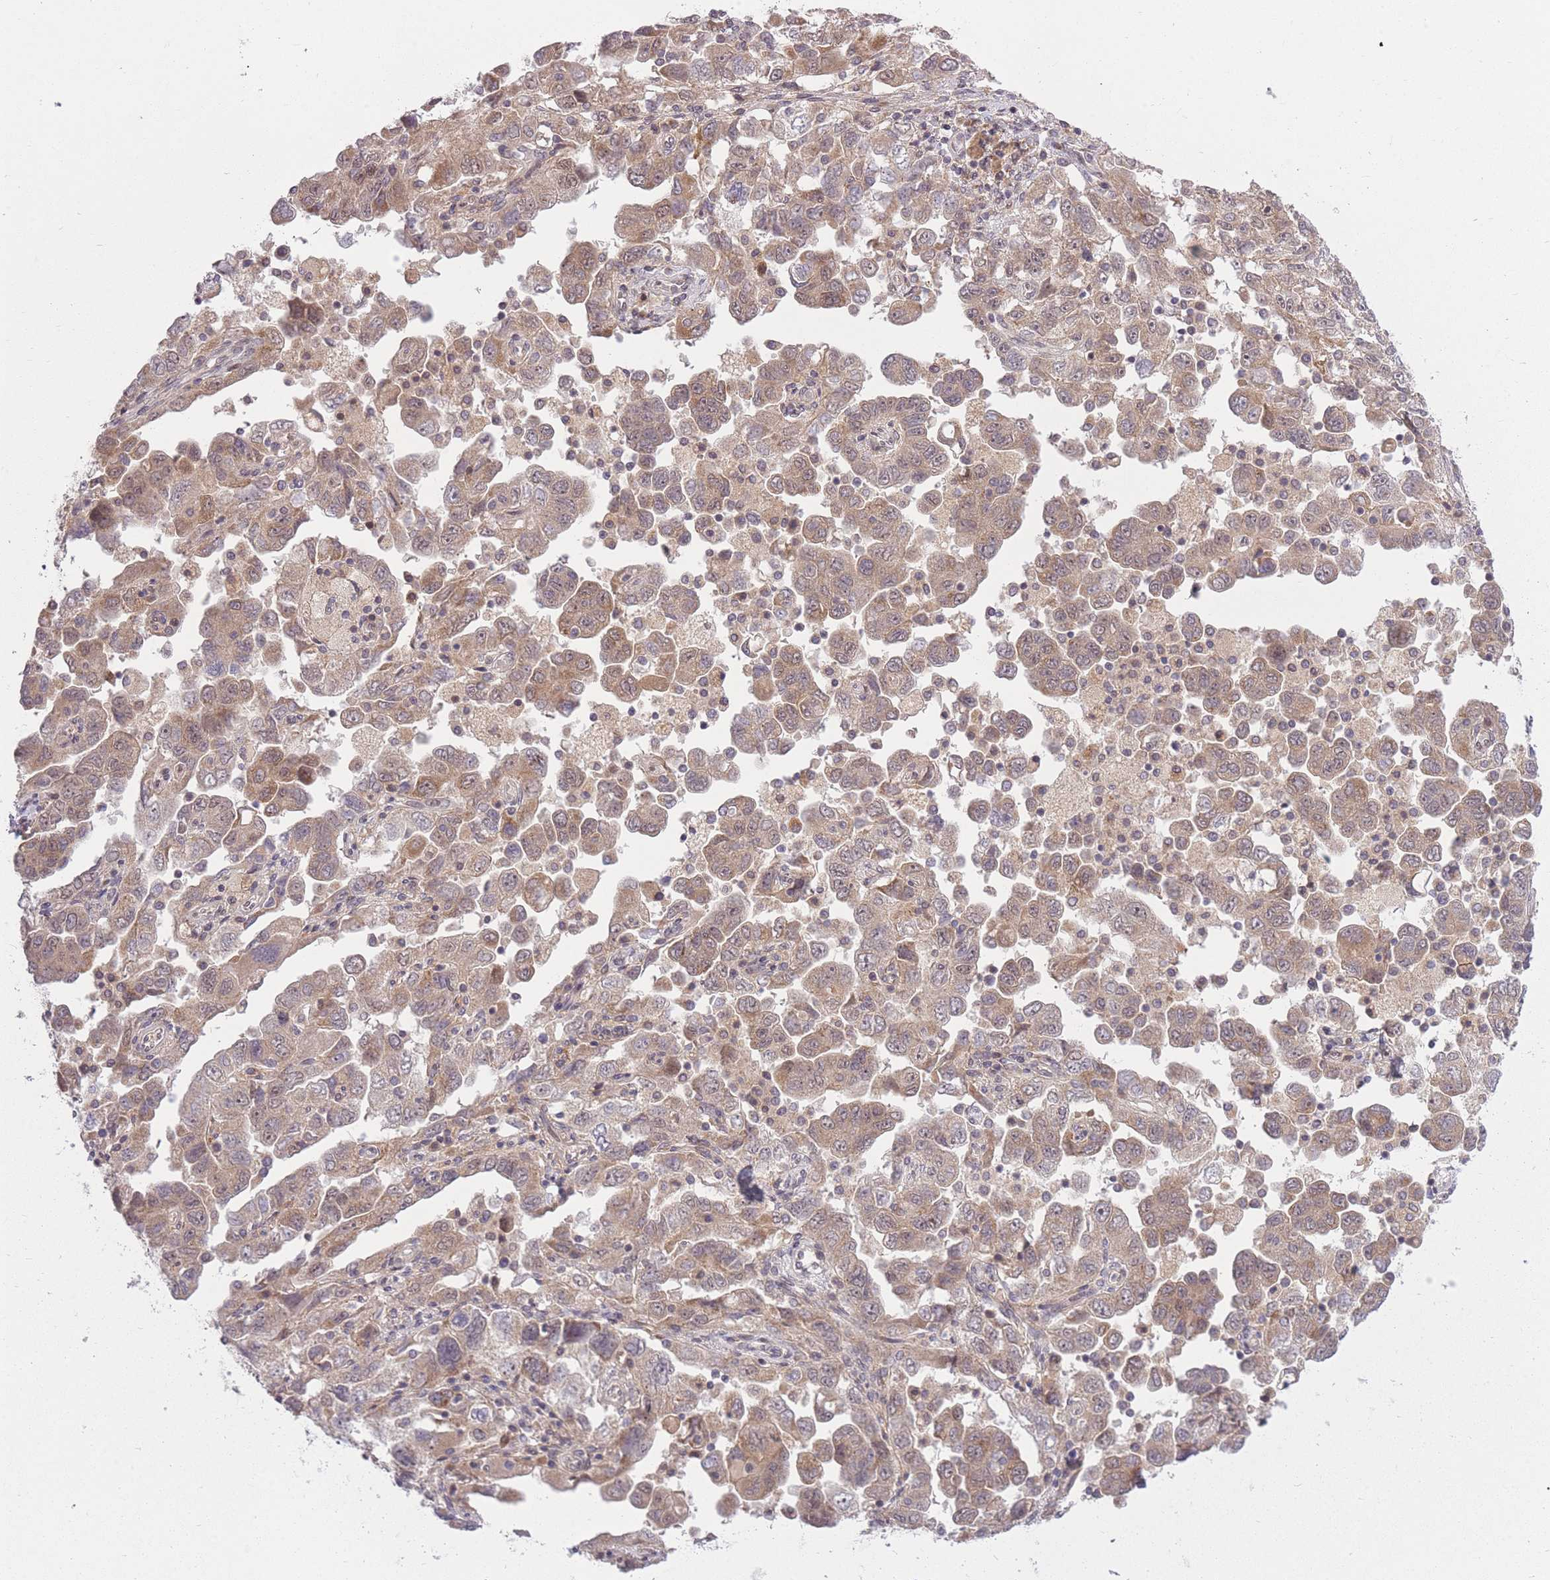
{"staining": {"intensity": "moderate", "quantity": ">75%", "location": "cytoplasmic/membranous,nuclear"}, "tissue": "ovarian cancer", "cell_type": "Tumor cells", "image_type": "cancer", "snomed": [{"axis": "morphology", "description": "Carcinoma, NOS"}, {"axis": "morphology", "description": "Cystadenocarcinoma, serous, NOS"}, {"axis": "topography", "description": "Ovary"}], "caption": "Protein staining displays moderate cytoplasmic/membranous and nuclear staining in approximately >75% of tumor cells in ovarian serous cystadenocarcinoma.", "gene": "ZNF391", "patient": {"sex": "female", "age": 69}}